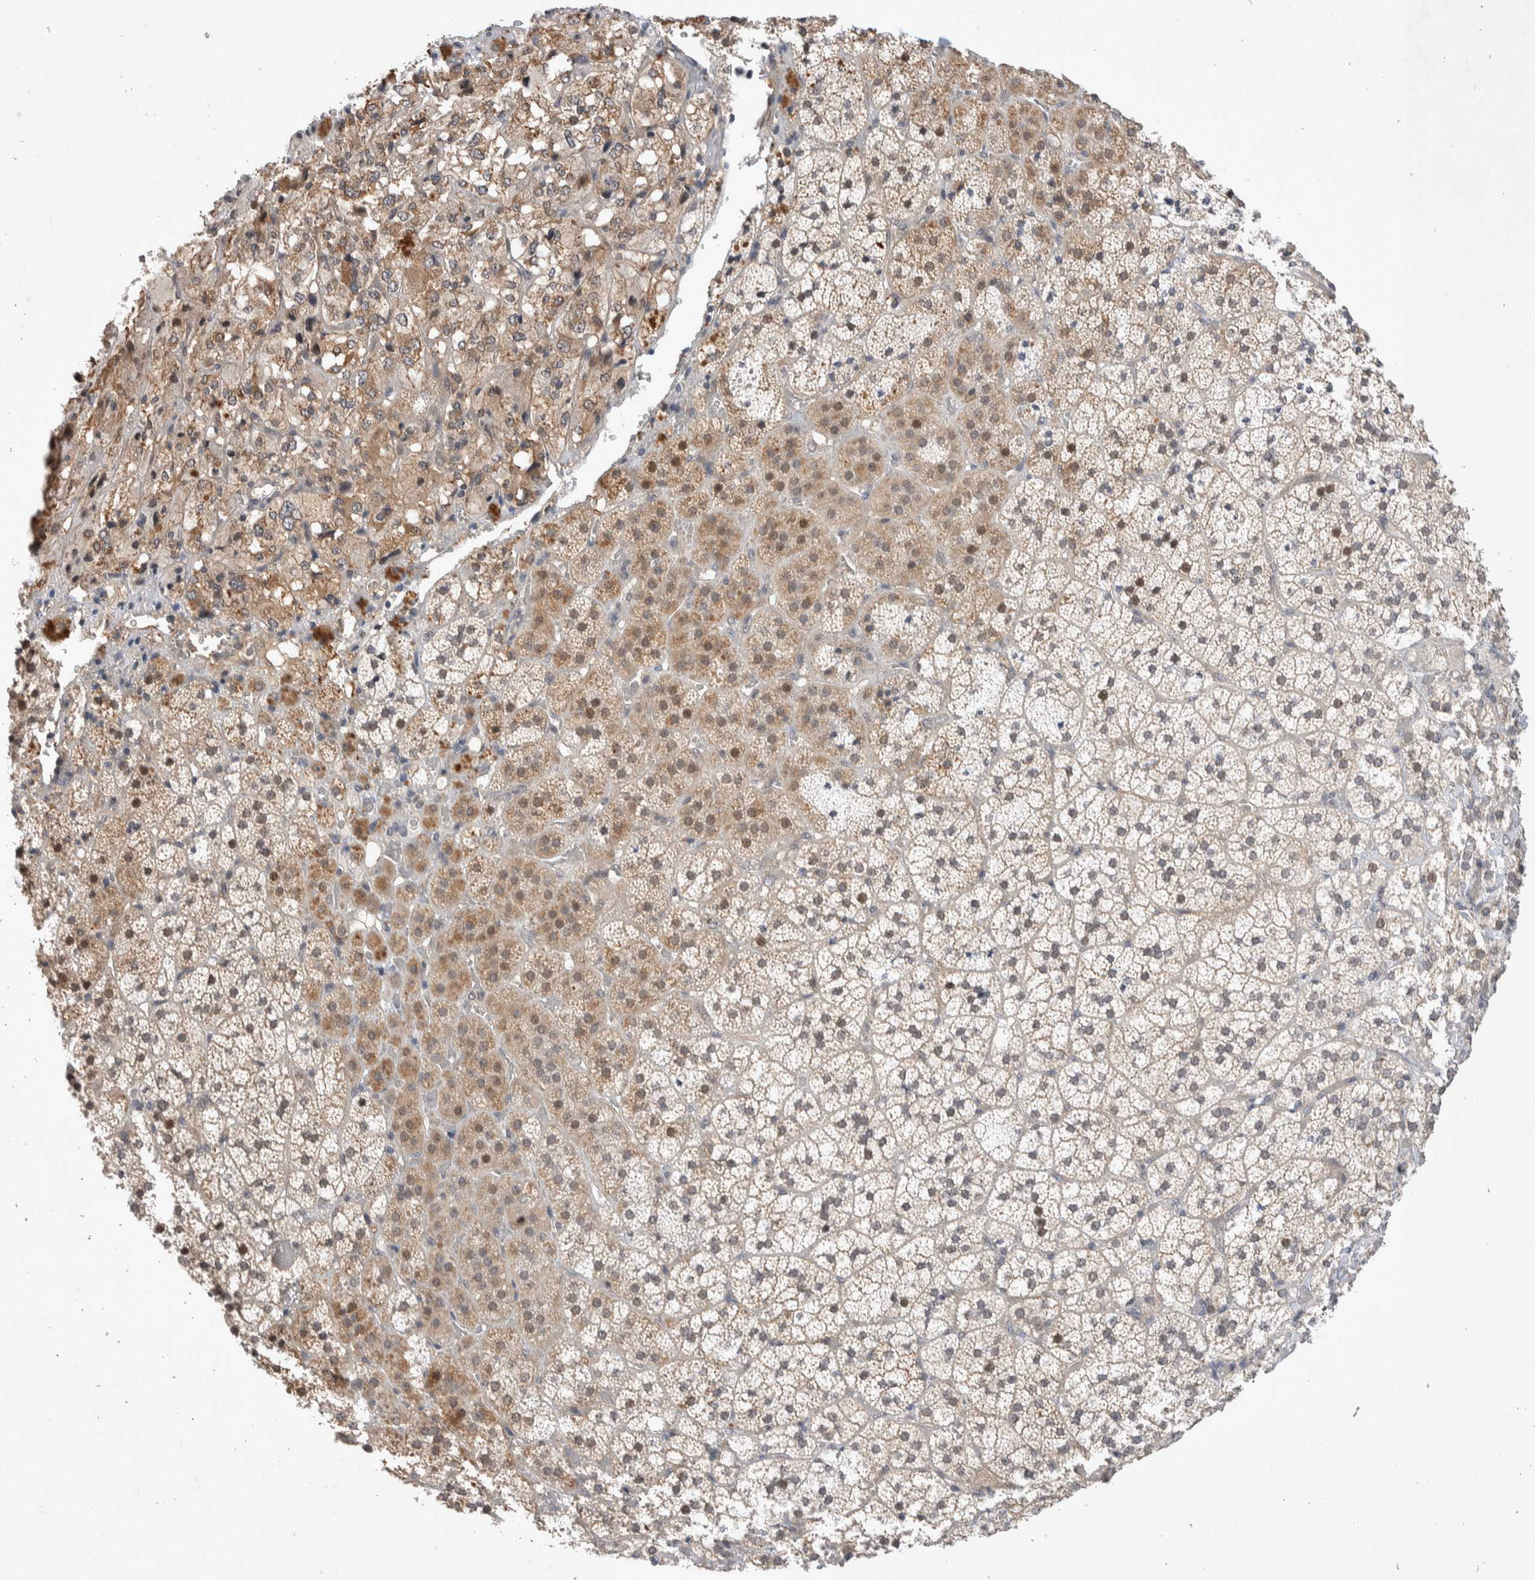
{"staining": {"intensity": "strong", "quantity": "25%-75%", "location": "cytoplasmic/membranous,nuclear"}, "tissue": "adrenal gland", "cell_type": "Glandular cells", "image_type": "normal", "snomed": [{"axis": "morphology", "description": "Normal tissue, NOS"}, {"axis": "topography", "description": "Adrenal gland"}], "caption": "Strong cytoplasmic/membranous,nuclear staining is seen in about 25%-75% of glandular cells in unremarkable adrenal gland.", "gene": "ZNF704", "patient": {"sex": "female", "age": 44}}